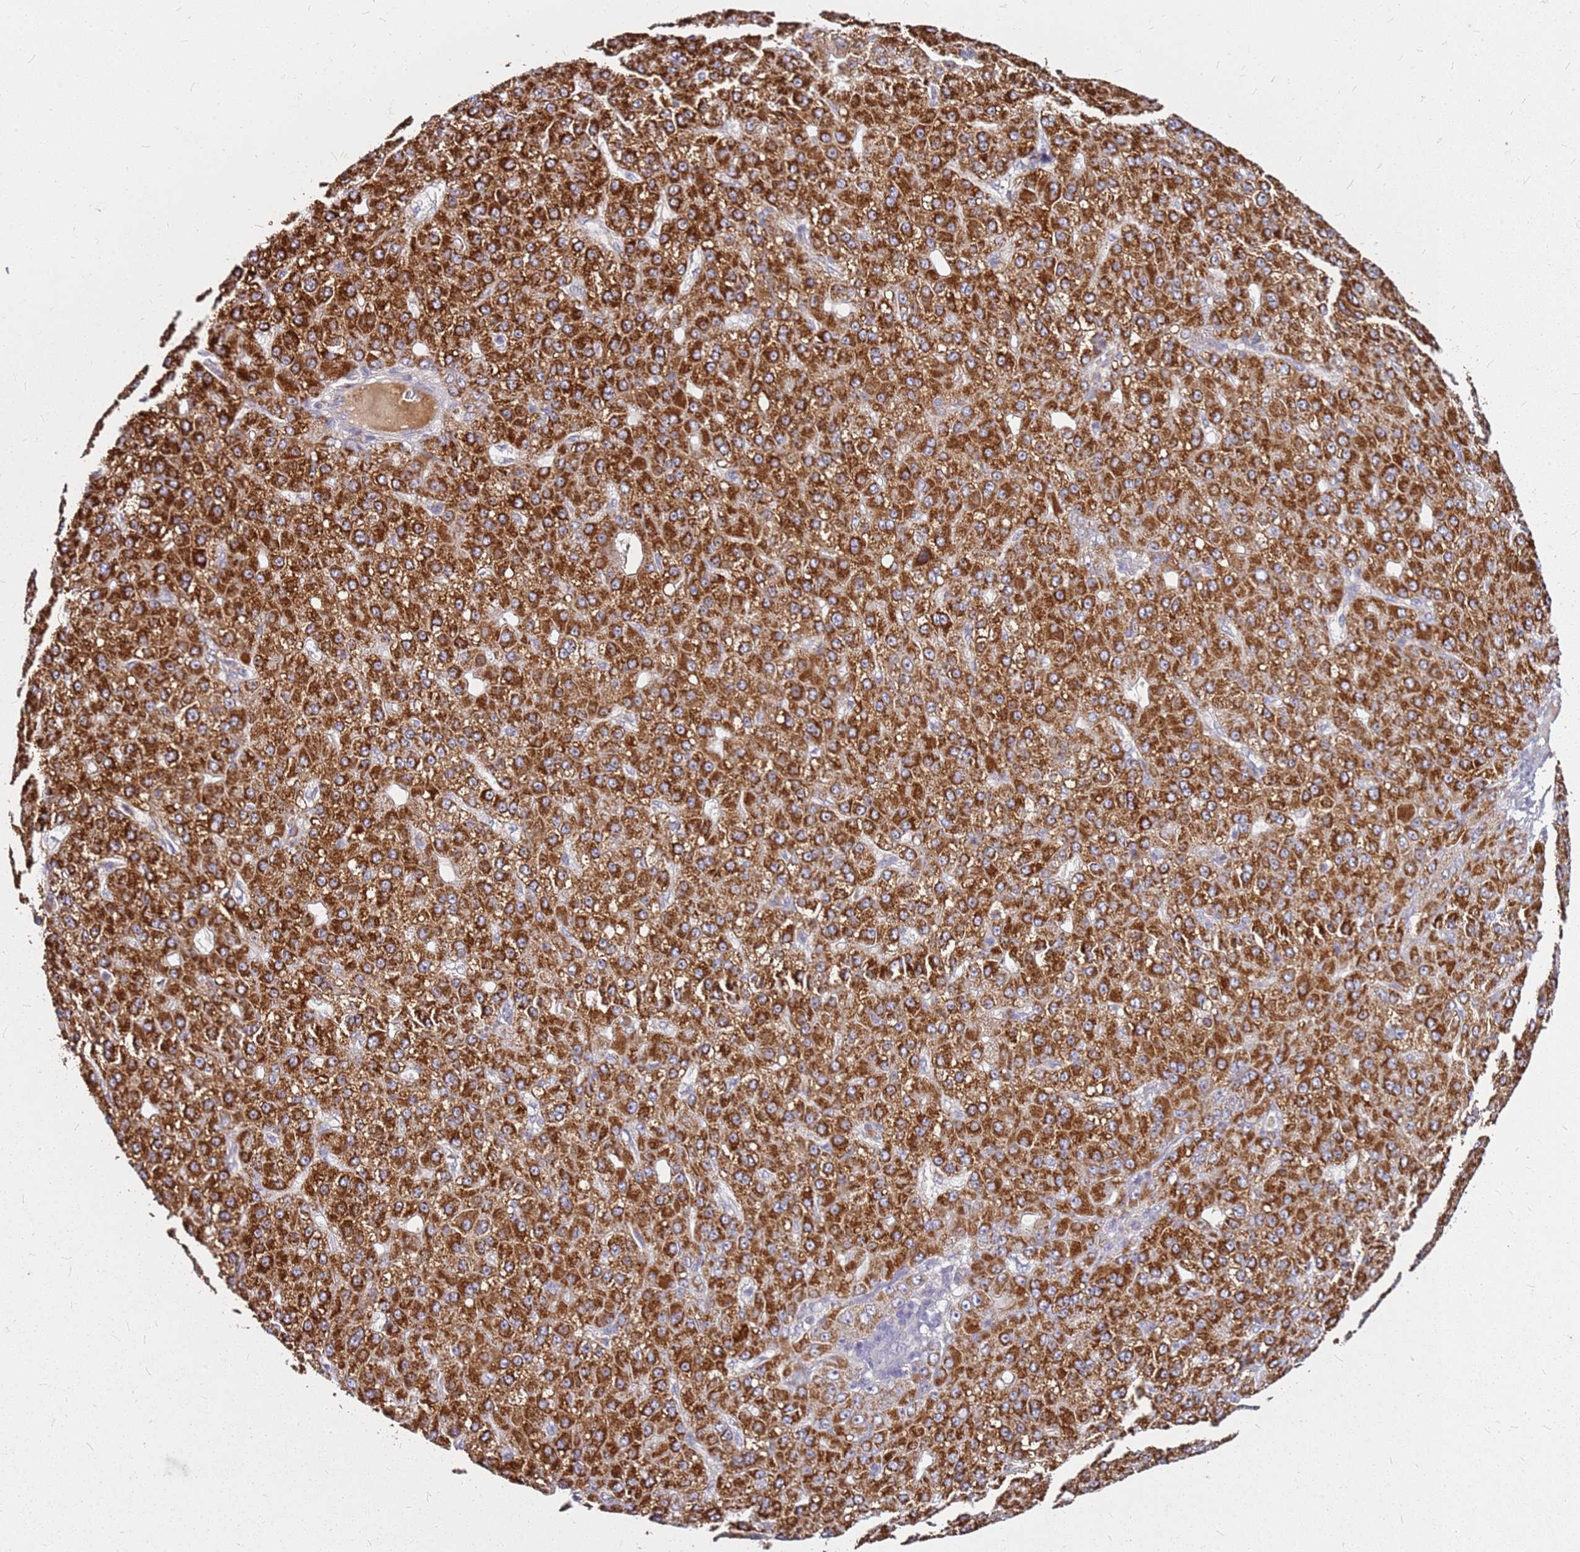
{"staining": {"intensity": "strong", "quantity": ">75%", "location": "cytoplasmic/membranous"}, "tissue": "liver cancer", "cell_type": "Tumor cells", "image_type": "cancer", "snomed": [{"axis": "morphology", "description": "Carcinoma, Hepatocellular, NOS"}, {"axis": "topography", "description": "Liver"}], "caption": "Strong cytoplasmic/membranous protein positivity is identified in about >75% of tumor cells in hepatocellular carcinoma (liver). The staining was performed using DAB (3,3'-diaminobenzidine), with brown indicating positive protein expression. Nuclei are stained blue with hematoxylin.", "gene": "DCDC2C", "patient": {"sex": "male", "age": 67}}